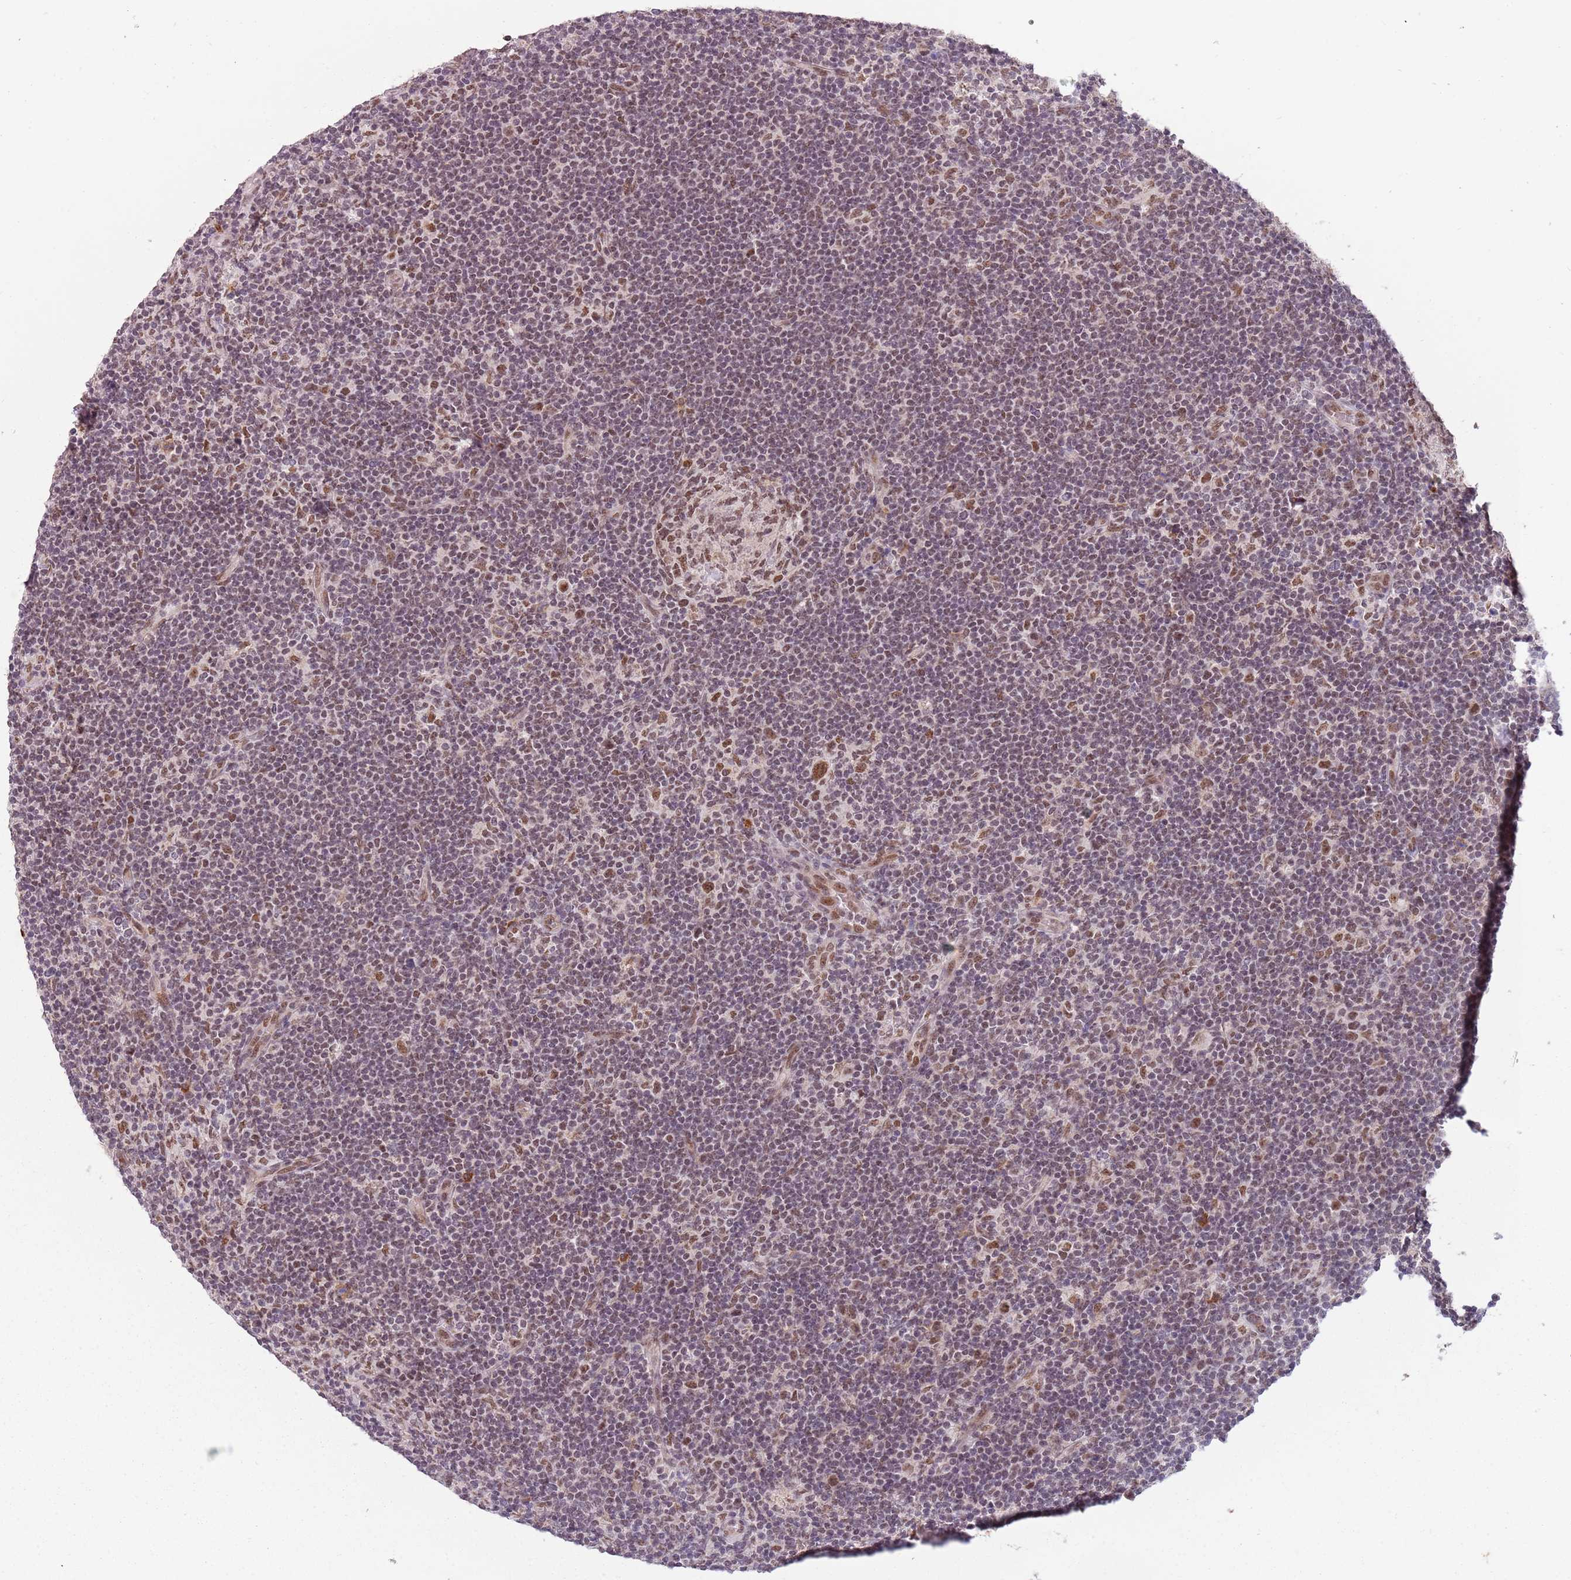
{"staining": {"intensity": "moderate", "quantity": ">75%", "location": "nuclear"}, "tissue": "lymphoma", "cell_type": "Tumor cells", "image_type": "cancer", "snomed": [{"axis": "morphology", "description": "Hodgkin's disease, NOS"}, {"axis": "topography", "description": "Lymph node"}], "caption": "A brown stain shows moderate nuclear staining of a protein in human Hodgkin's disease tumor cells.", "gene": "FAM120AOS", "patient": {"sex": "female", "age": 57}}